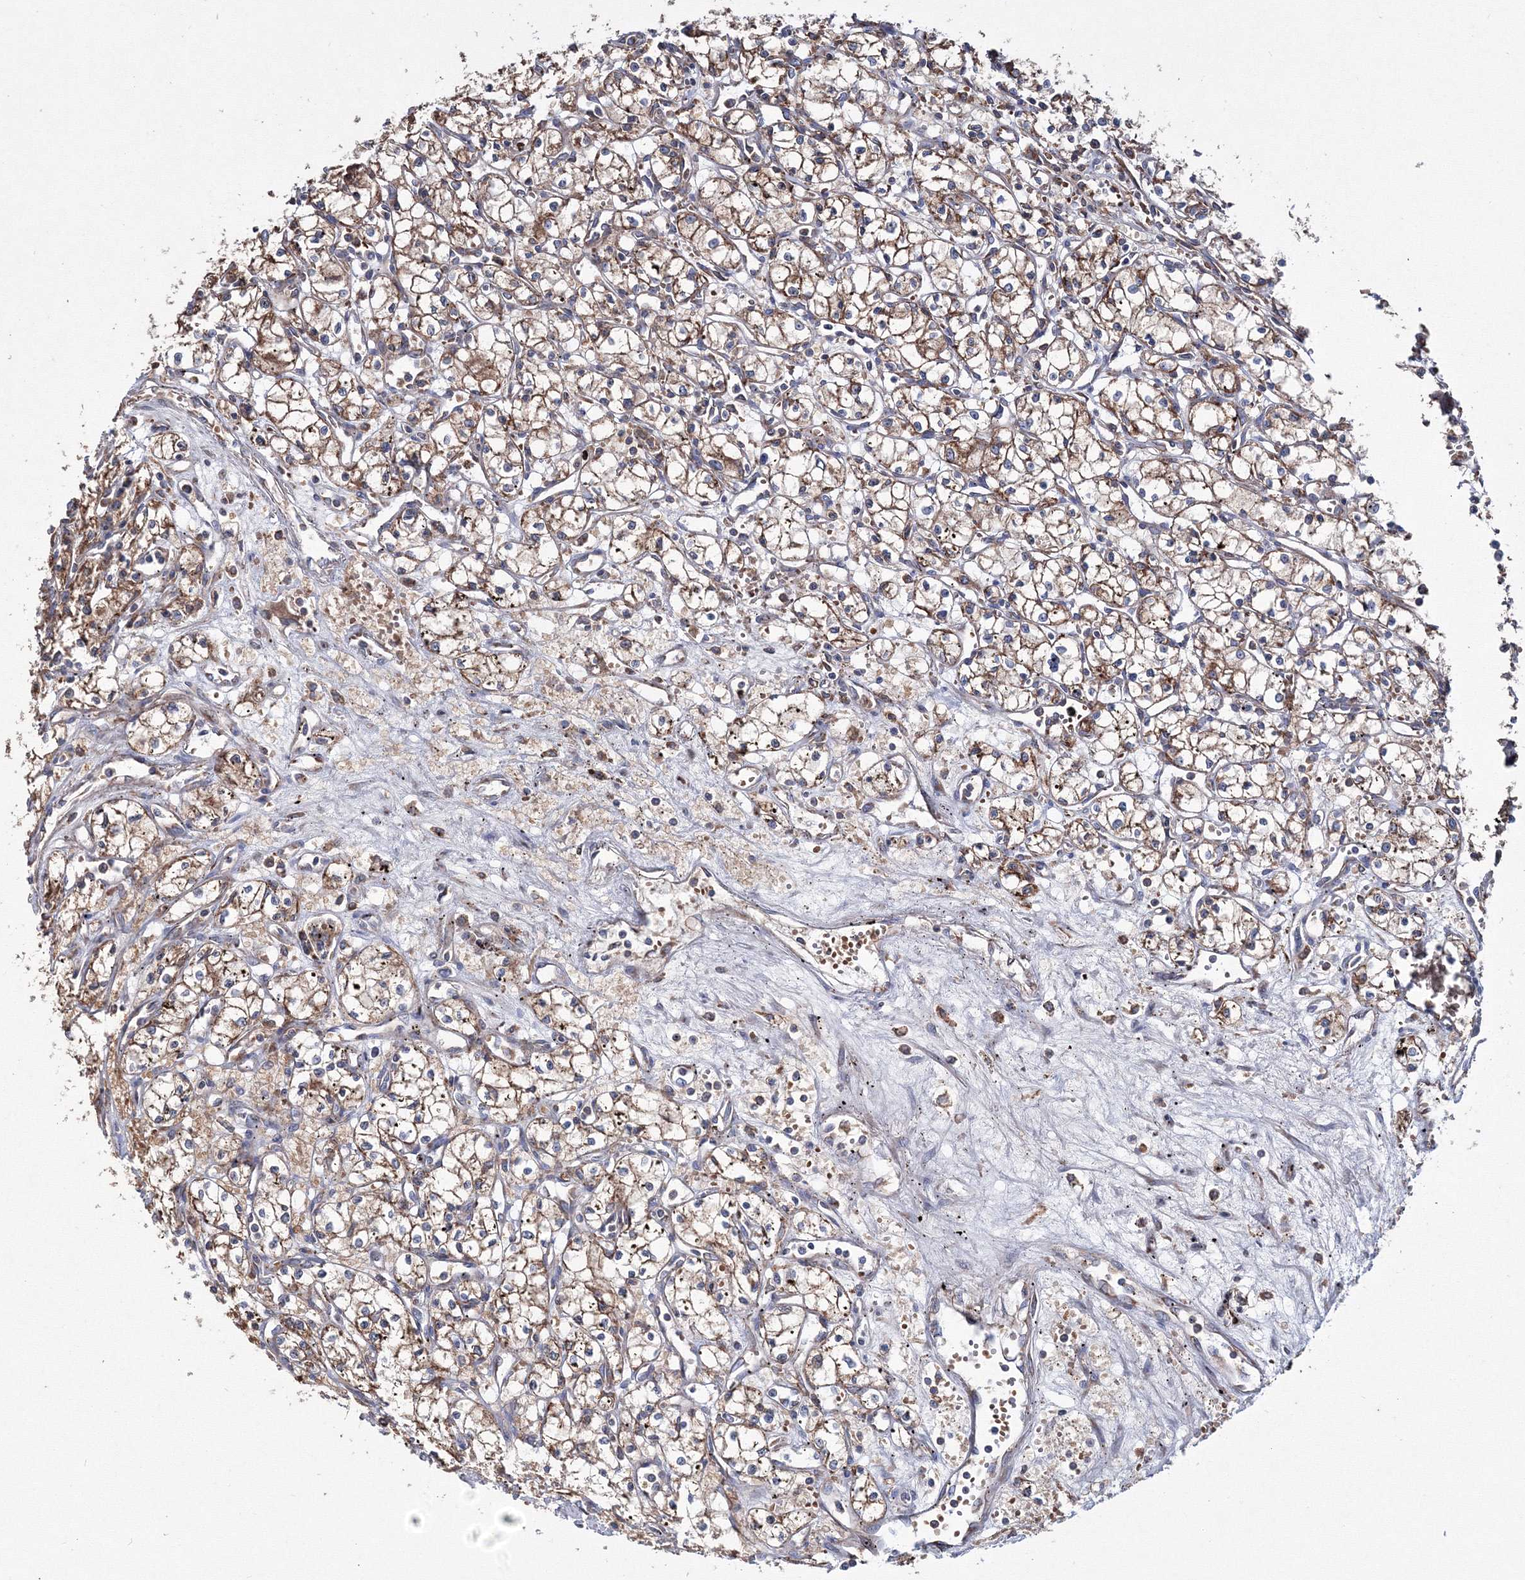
{"staining": {"intensity": "weak", "quantity": ">75%", "location": "cytoplasmic/membranous"}, "tissue": "renal cancer", "cell_type": "Tumor cells", "image_type": "cancer", "snomed": [{"axis": "morphology", "description": "Adenocarcinoma, NOS"}, {"axis": "topography", "description": "Kidney"}], "caption": "A photomicrograph of human renal adenocarcinoma stained for a protein displays weak cytoplasmic/membranous brown staining in tumor cells.", "gene": "VPS8", "patient": {"sex": "male", "age": 59}}